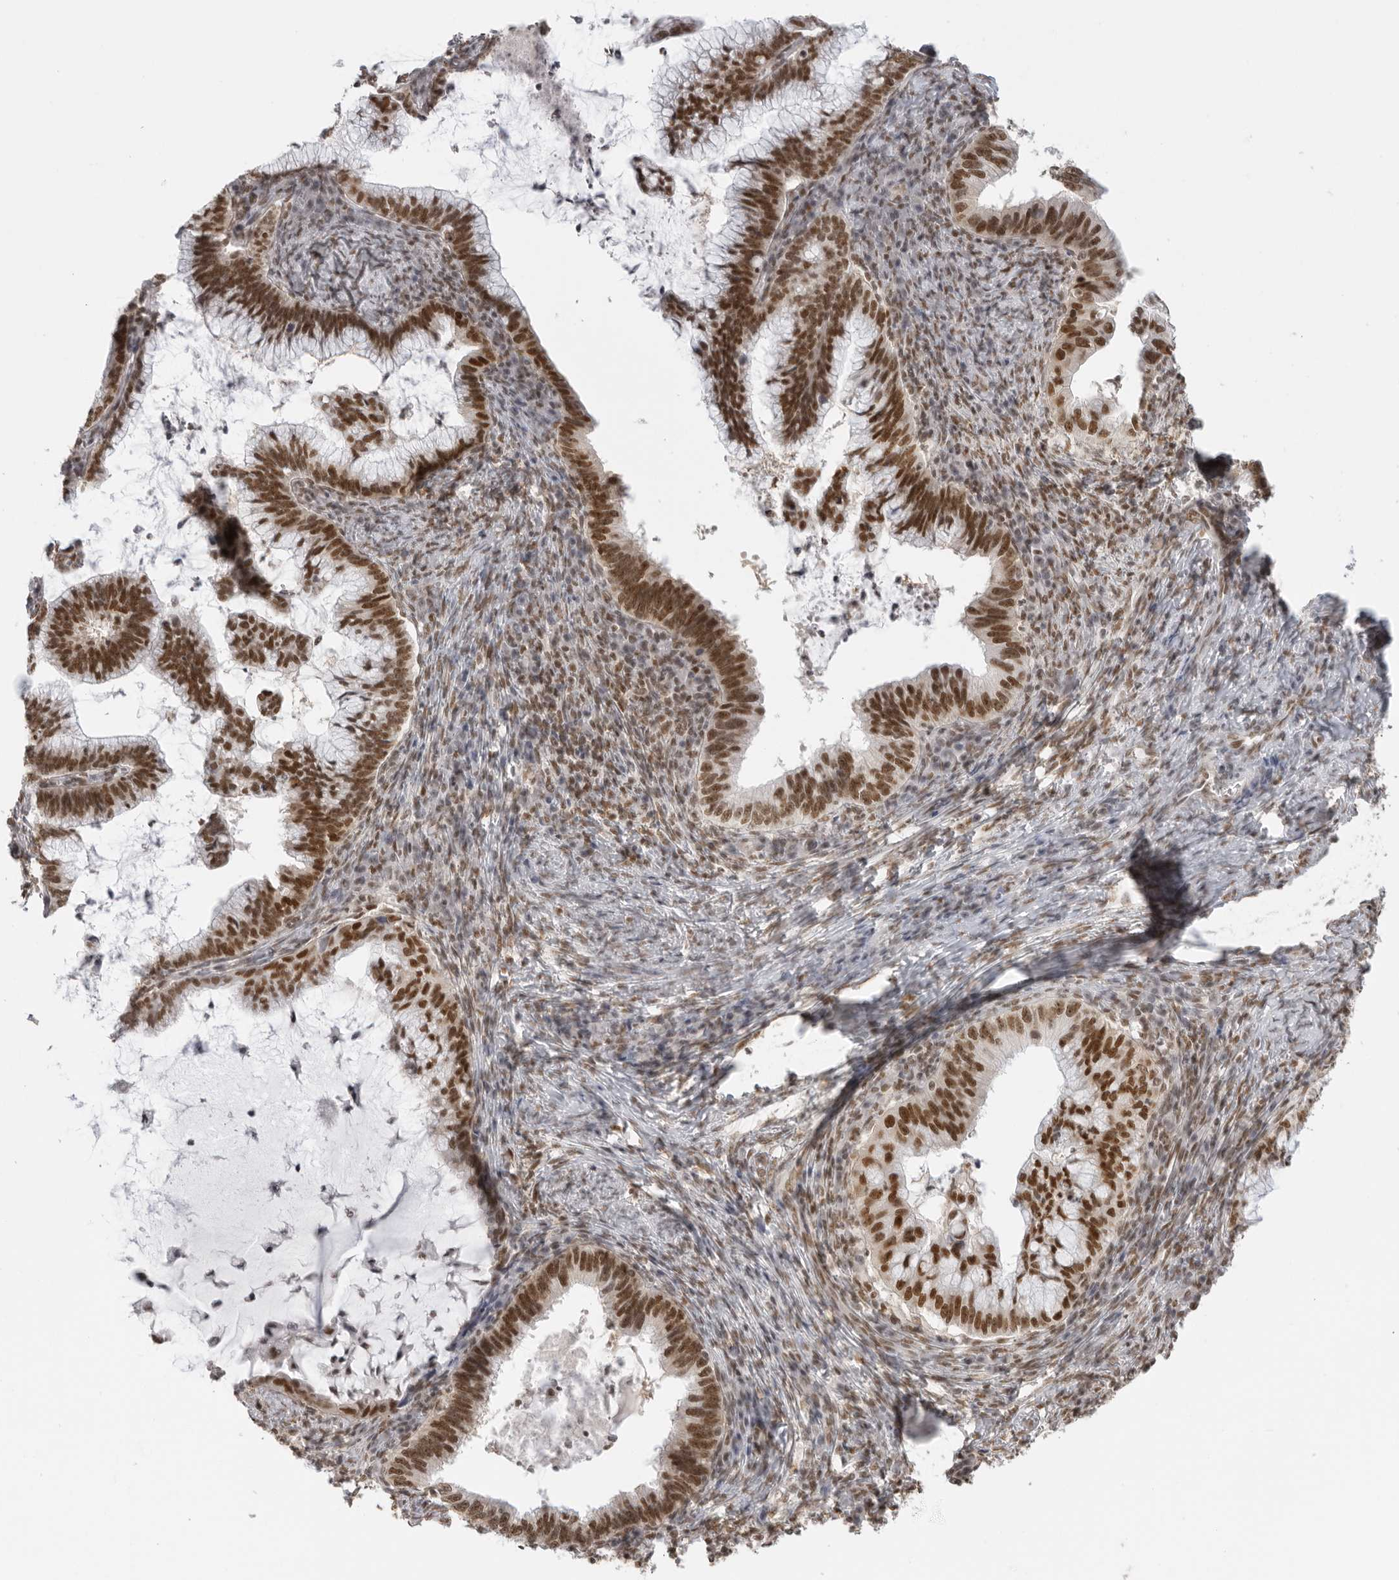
{"staining": {"intensity": "strong", "quantity": ">75%", "location": "nuclear"}, "tissue": "cervical cancer", "cell_type": "Tumor cells", "image_type": "cancer", "snomed": [{"axis": "morphology", "description": "Adenocarcinoma, NOS"}, {"axis": "topography", "description": "Cervix"}], "caption": "A high amount of strong nuclear staining is identified in approximately >75% of tumor cells in cervical cancer tissue.", "gene": "RPA2", "patient": {"sex": "female", "age": 36}}